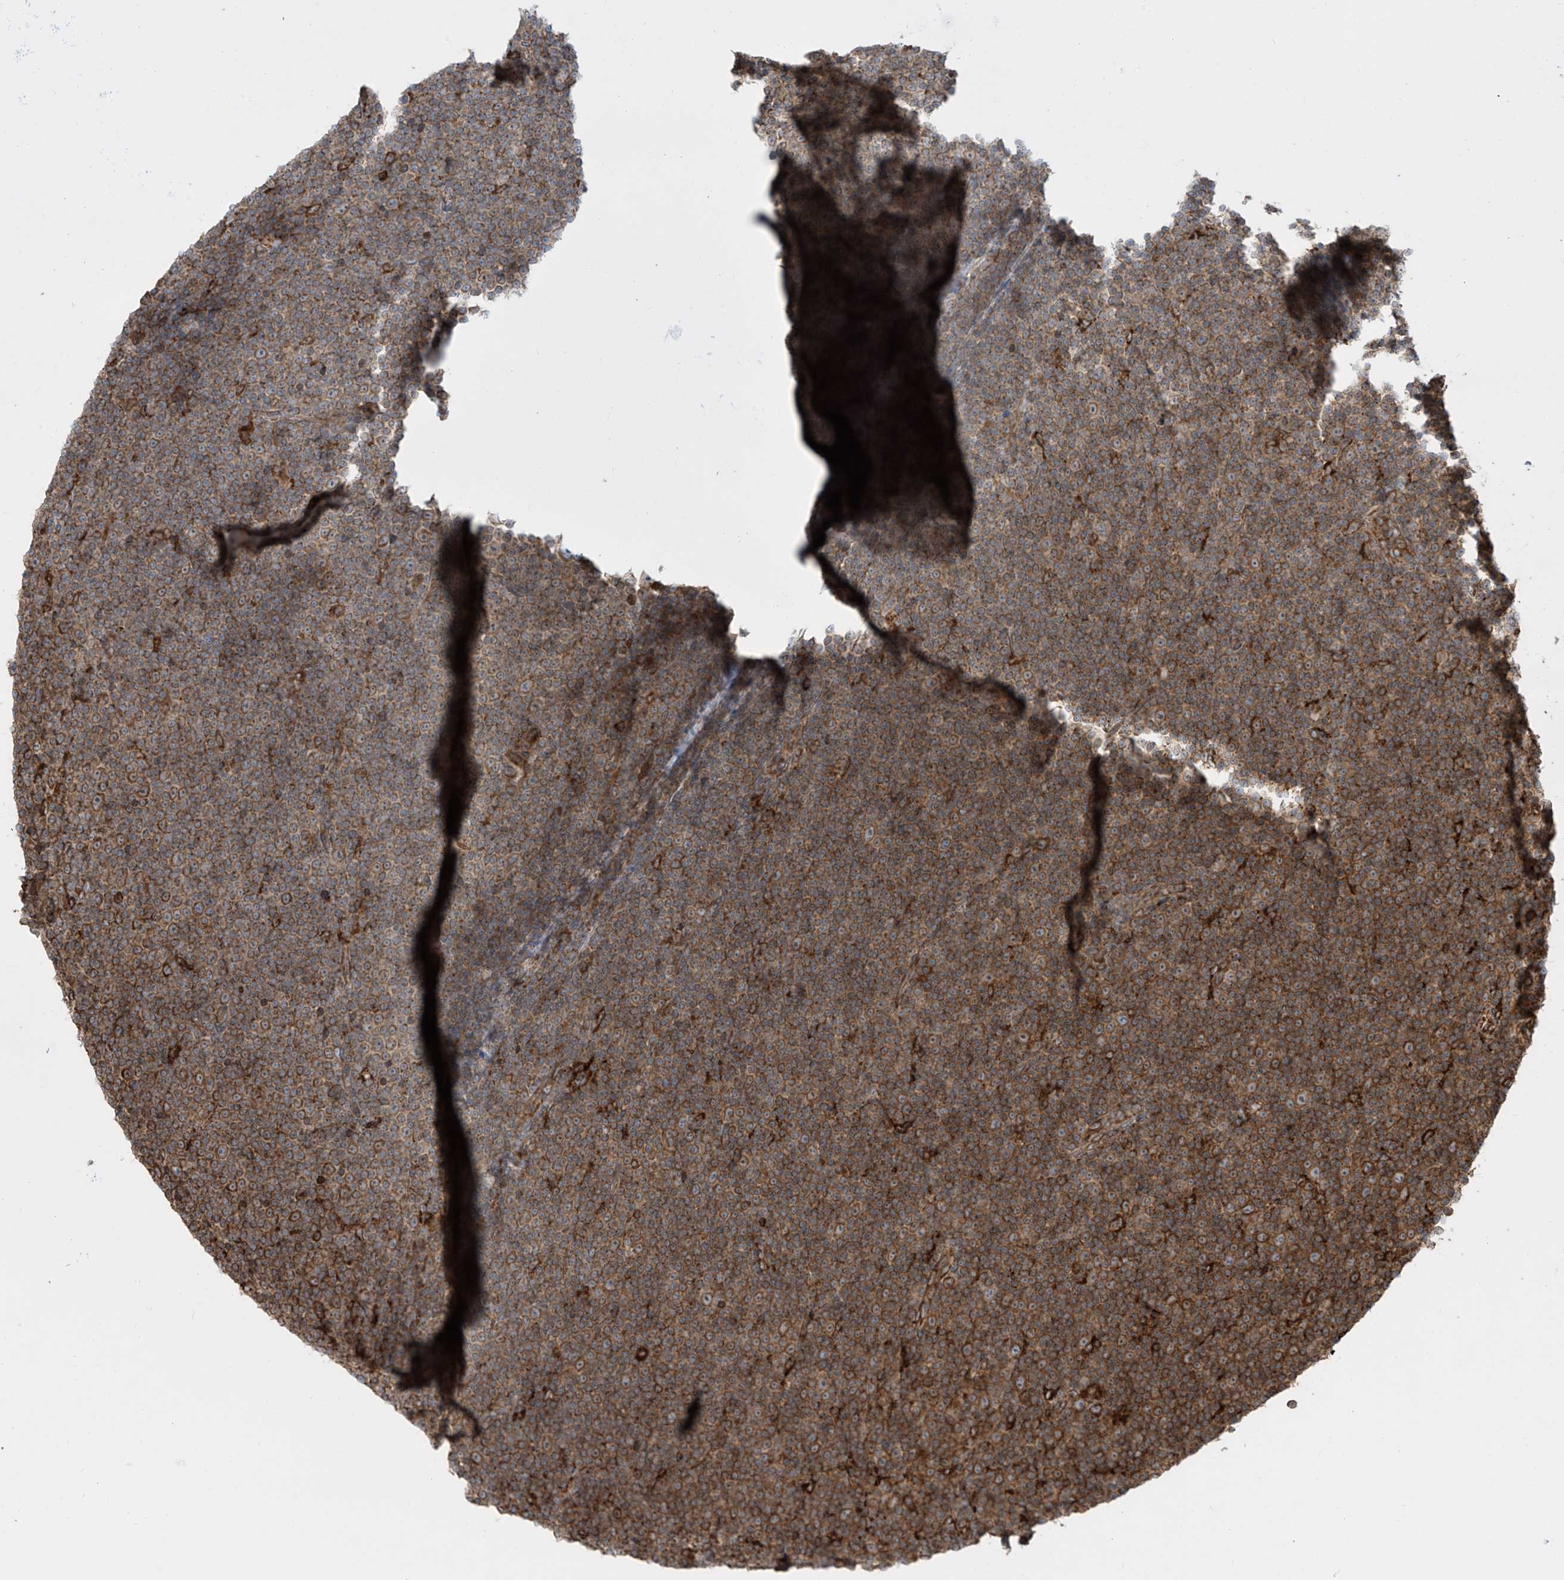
{"staining": {"intensity": "moderate", "quantity": ">75%", "location": "cytoplasmic/membranous"}, "tissue": "lymphoma", "cell_type": "Tumor cells", "image_type": "cancer", "snomed": [{"axis": "morphology", "description": "Malignant lymphoma, non-Hodgkin's type, Low grade"}, {"axis": "topography", "description": "Lymph node"}], "caption": "High-magnification brightfield microscopy of lymphoma stained with DAB (3,3'-diaminobenzidine) (brown) and counterstained with hematoxylin (blue). tumor cells exhibit moderate cytoplasmic/membranous staining is present in approximately>75% of cells.", "gene": "MX1", "patient": {"sex": "female", "age": 67}}